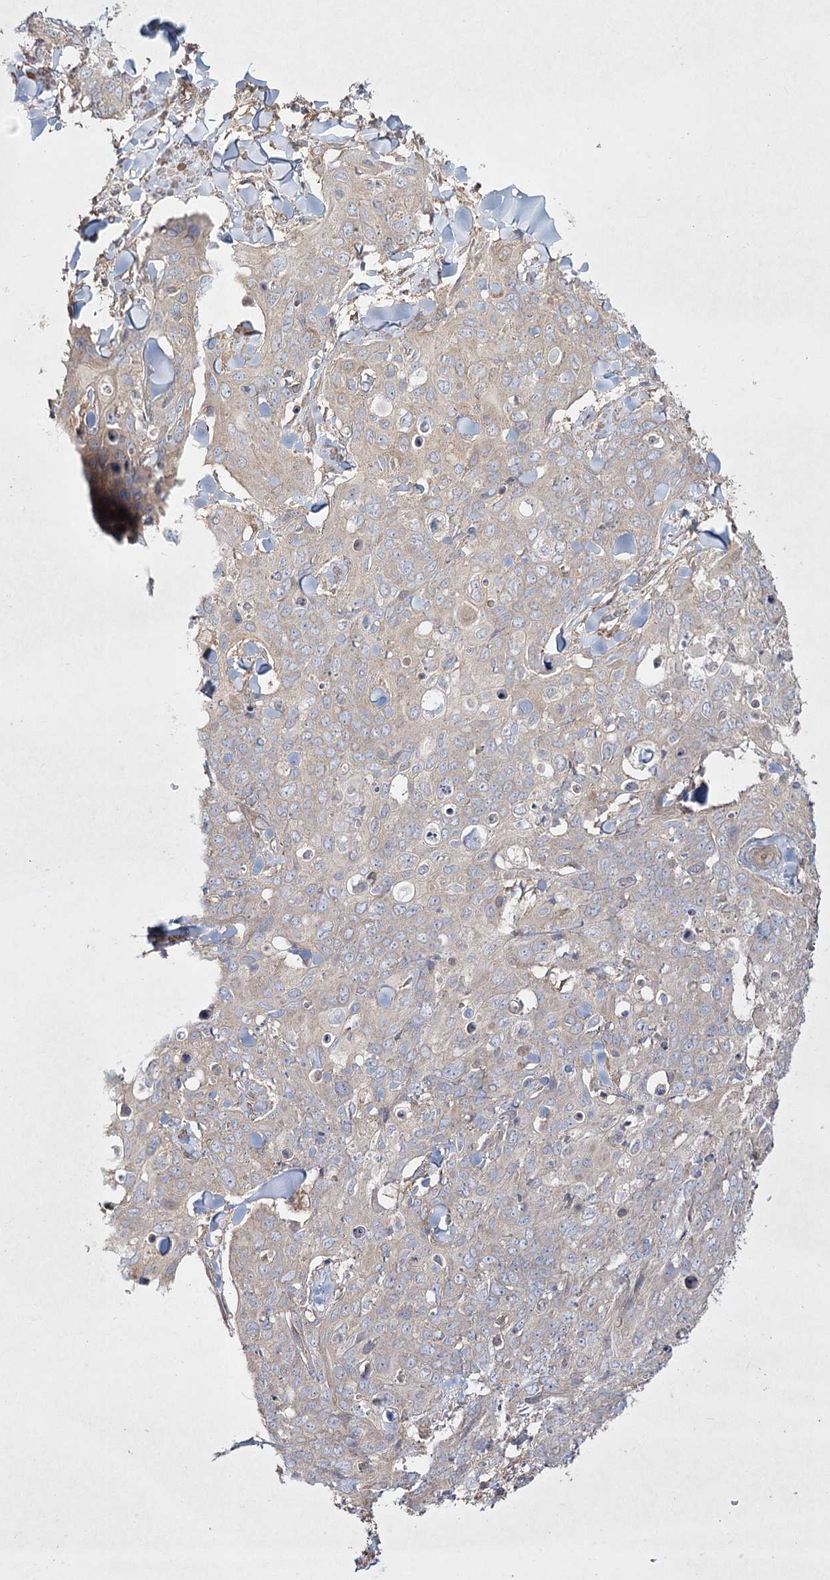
{"staining": {"intensity": "negative", "quantity": "none", "location": "none"}, "tissue": "skin cancer", "cell_type": "Tumor cells", "image_type": "cancer", "snomed": [{"axis": "morphology", "description": "Squamous cell carcinoma, NOS"}, {"axis": "topography", "description": "Skin"}, {"axis": "topography", "description": "Vulva"}], "caption": "Image shows no significant protein positivity in tumor cells of squamous cell carcinoma (skin).", "gene": "SH3TC1", "patient": {"sex": "female", "age": 85}}